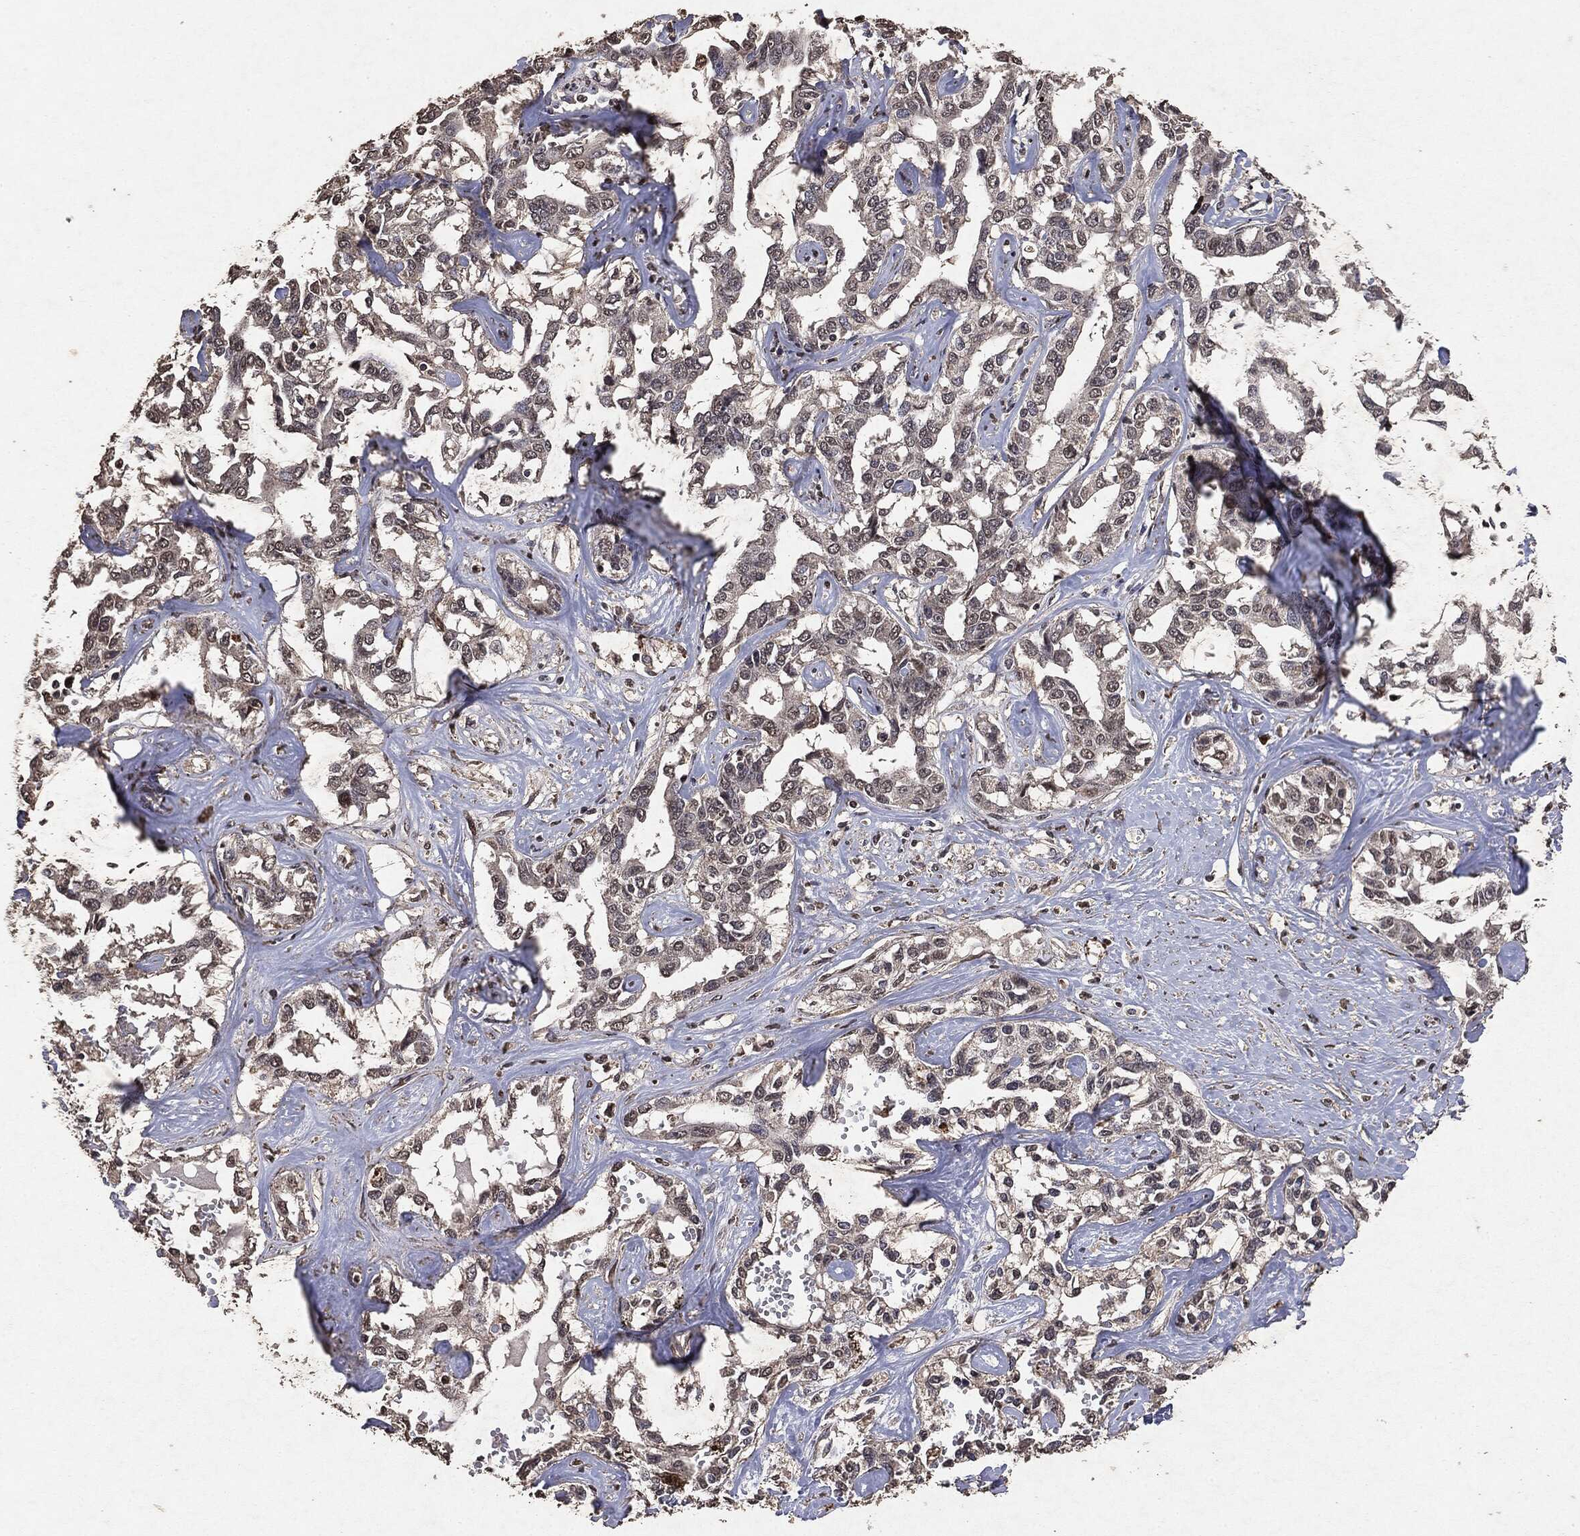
{"staining": {"intensity": "negative", "quantity": "none", "location": "none"}, "tissue": "liver cancer", "cell_type": "Tumor cells", "image_type": "cancer", "snomed": [{"axis": "morphology", "description": "Cholangiocarcinoma"}, {"axis": "topography", "description": "Liver"}], "caption": "Liver cancer was stained to show a protein in brown. There is no significant expression in tumor cells.", "gene": "RAD18", "patient": {"sex": "male", "age": 59}}